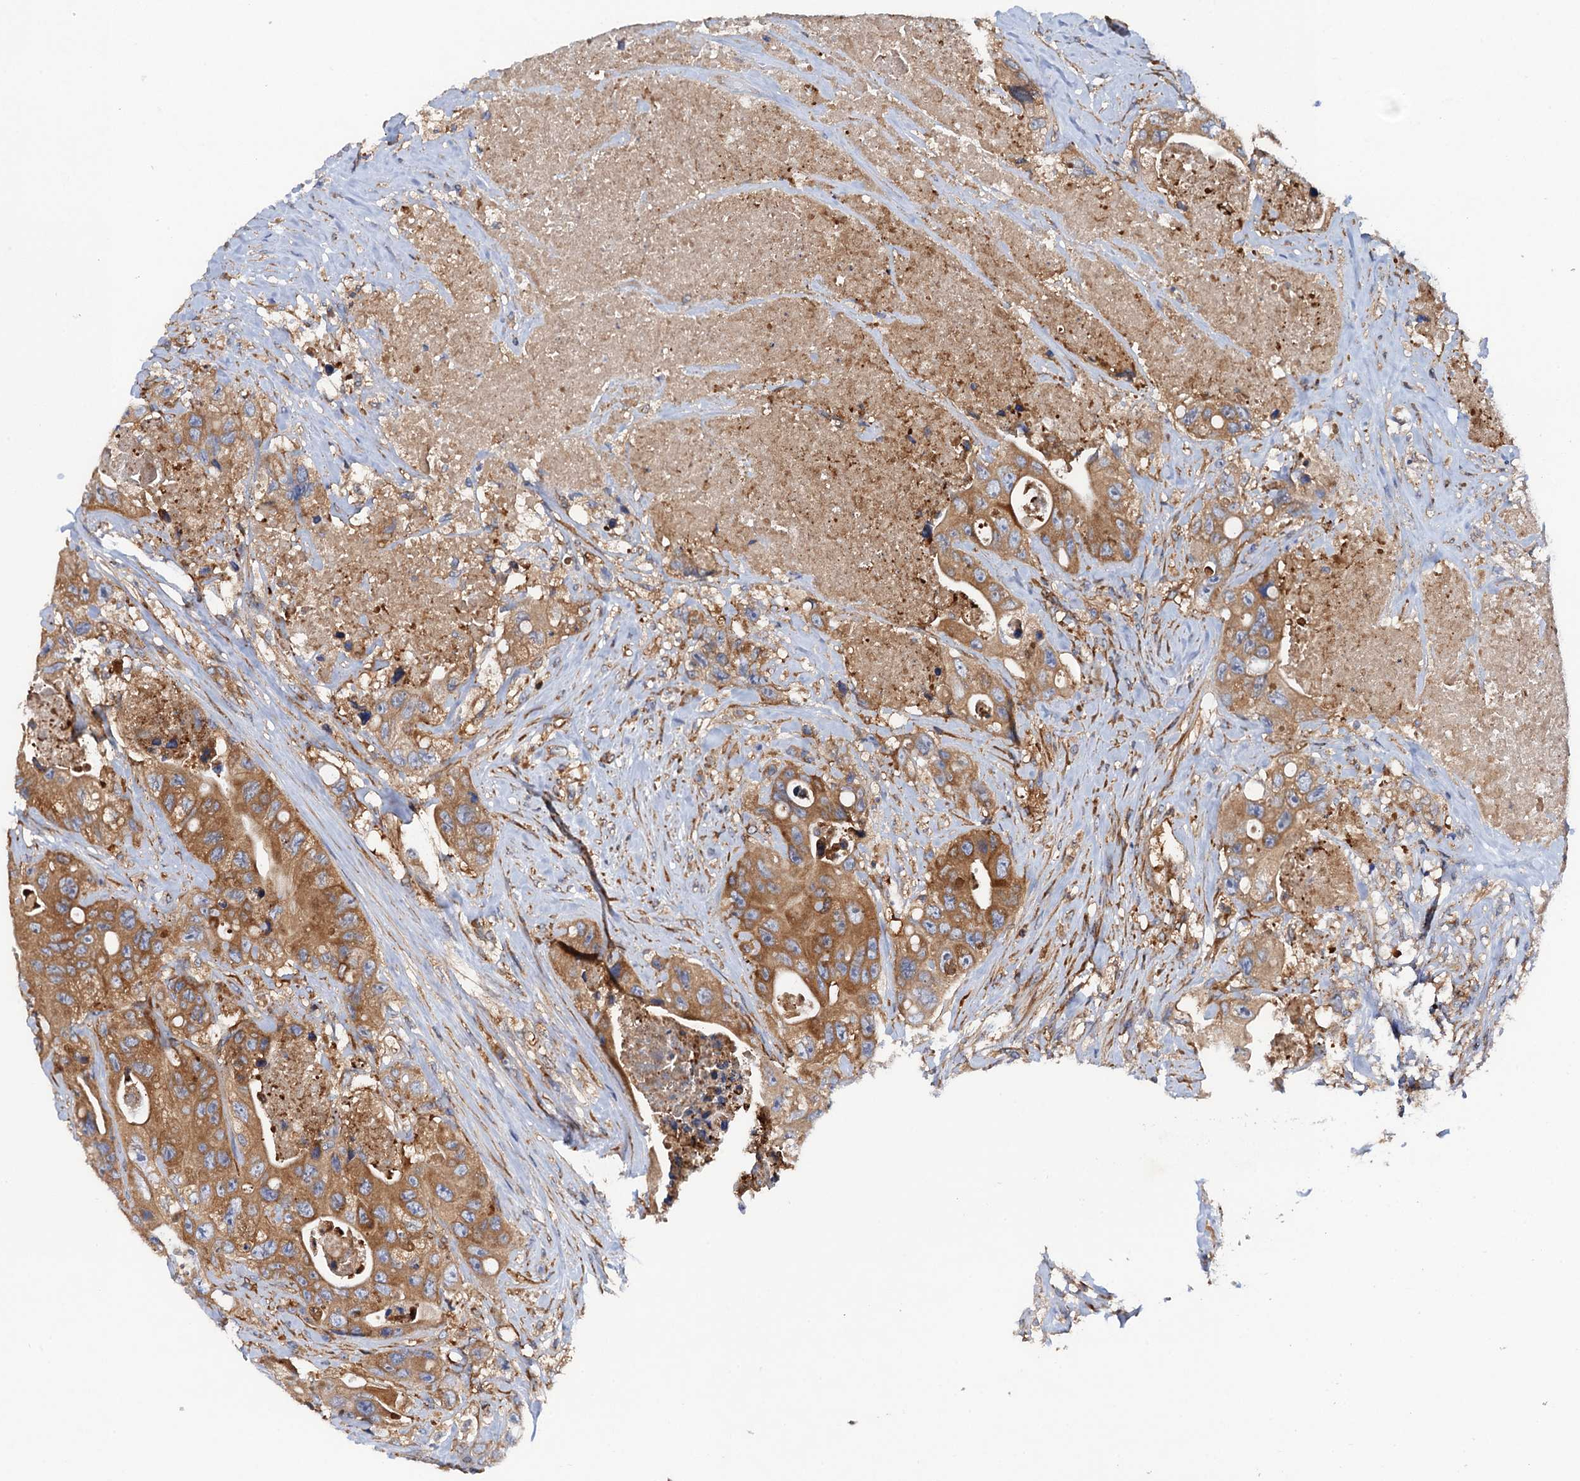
{"staining": {"intensity": "moderate", "quantity": ">75%", "location": "cytoplasmic/membranous"}, "tissue": "colorectal cancer", "cell_type": "Tumor cells", "image_type": "cancer", "snomed": [{"axis": "morphology", "description": "Adenocarcinoma, NOS"}, {"axis": "topography", "description": "Colon"}], "caption": "A micrograph showing moderate cytoplasmic/membranous expression in approximately >75% of tumor cells in adenocarcinoma (colorectal), as visualized by brown immunohistochemical staining.", "gene": "MRPL48", "patient": {"sex": "female", "age": 46}}